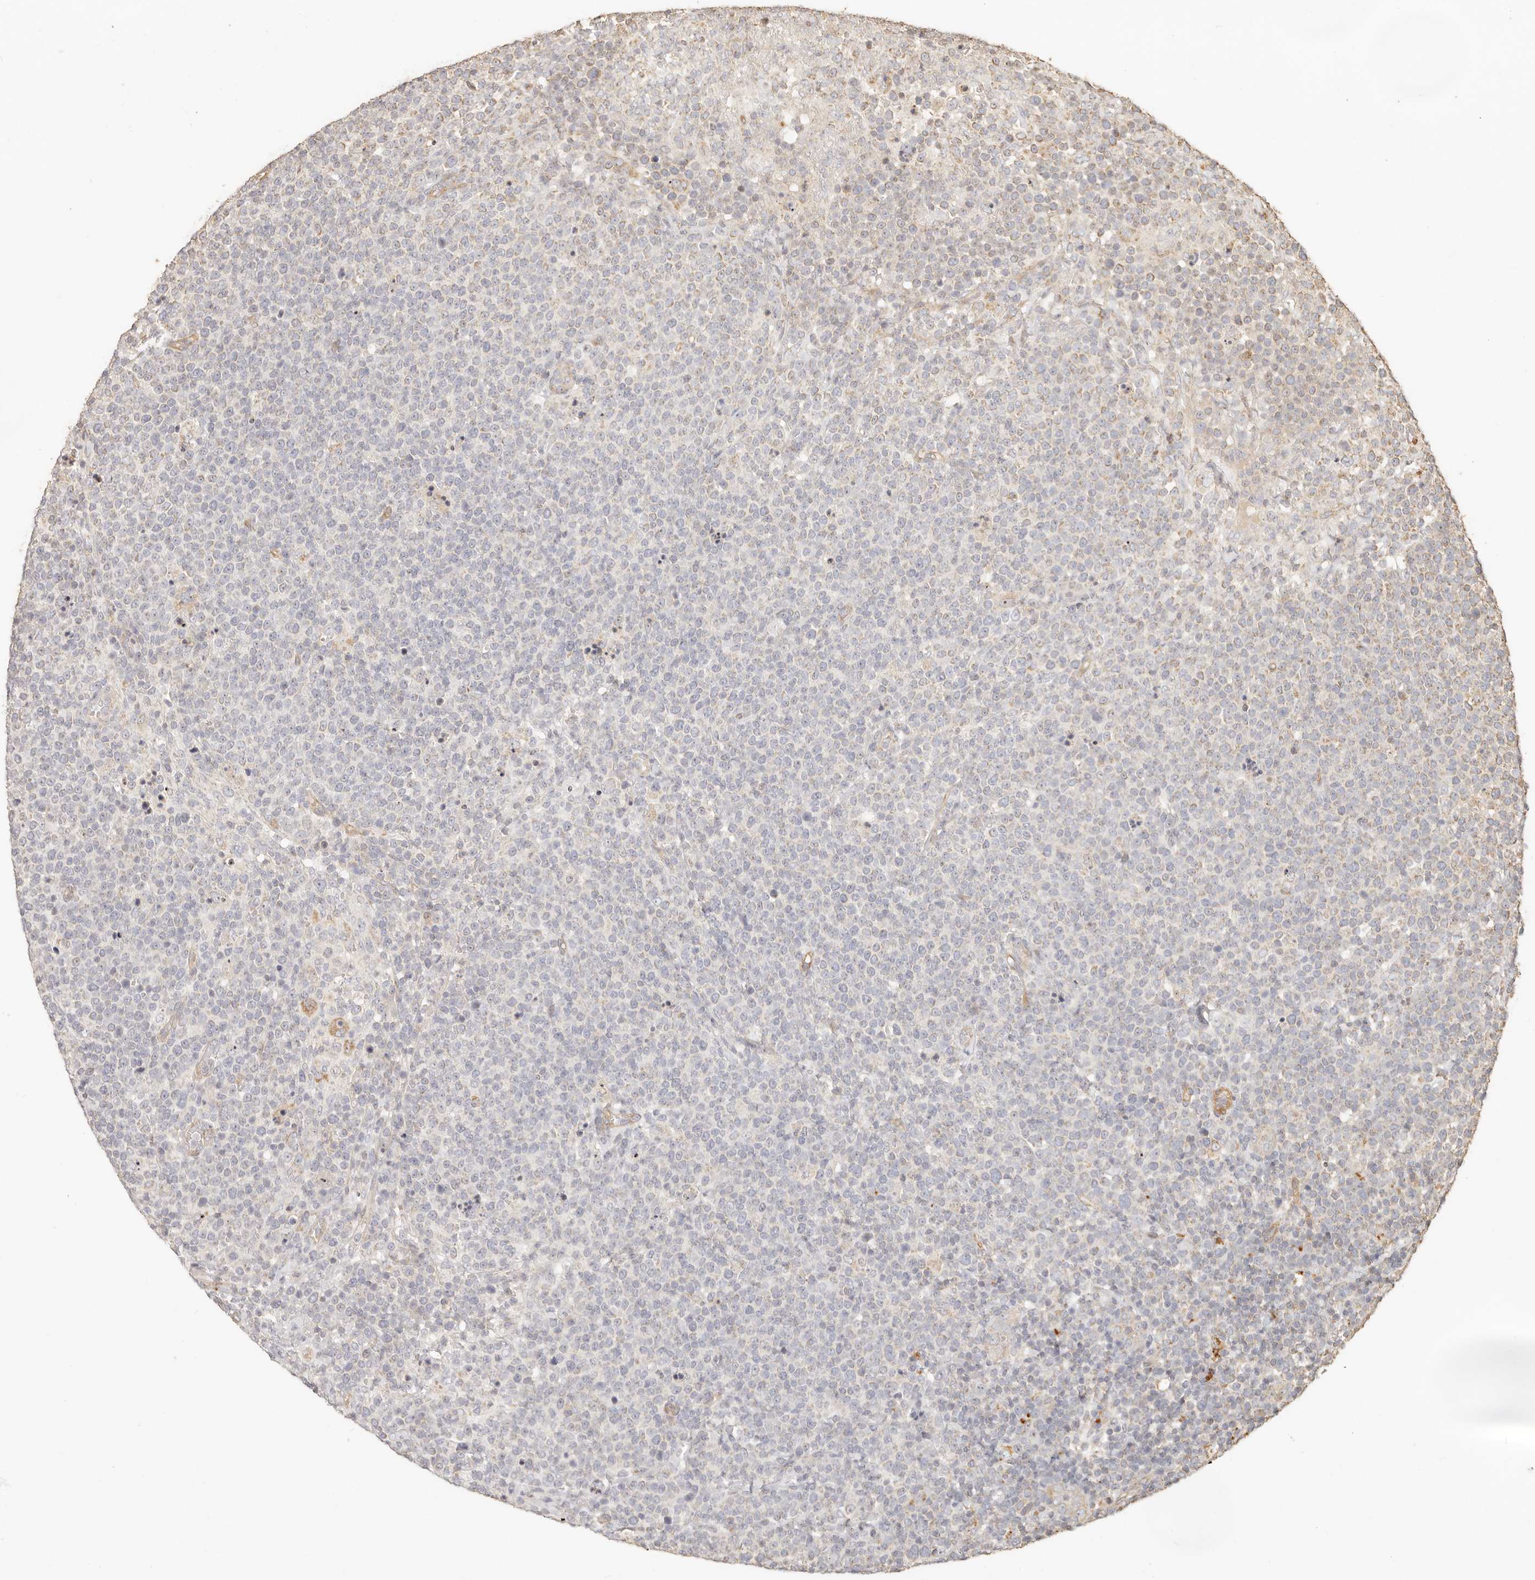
{"staining": {"intensity": "negative", "quantity": "none", "location": "none"}, "tissue": "lymphoma", "cell_type": "Tumor cells", "image_type": "cancer", "snomed": [{"axis": "morphology", "description": "Malignant lymphoma, non-Hodgkin's type, High grade"}, {"axis": "topography", "description": "Lymph node"}], "caption": "A photomicrograph of malignant lymphoma, non-Hodgkin's type (high-grade) stained for a protein shows no brown staining in tumor cells.", "gene": "PTPN22", "patient": {"sex": "male", "age": 61}}